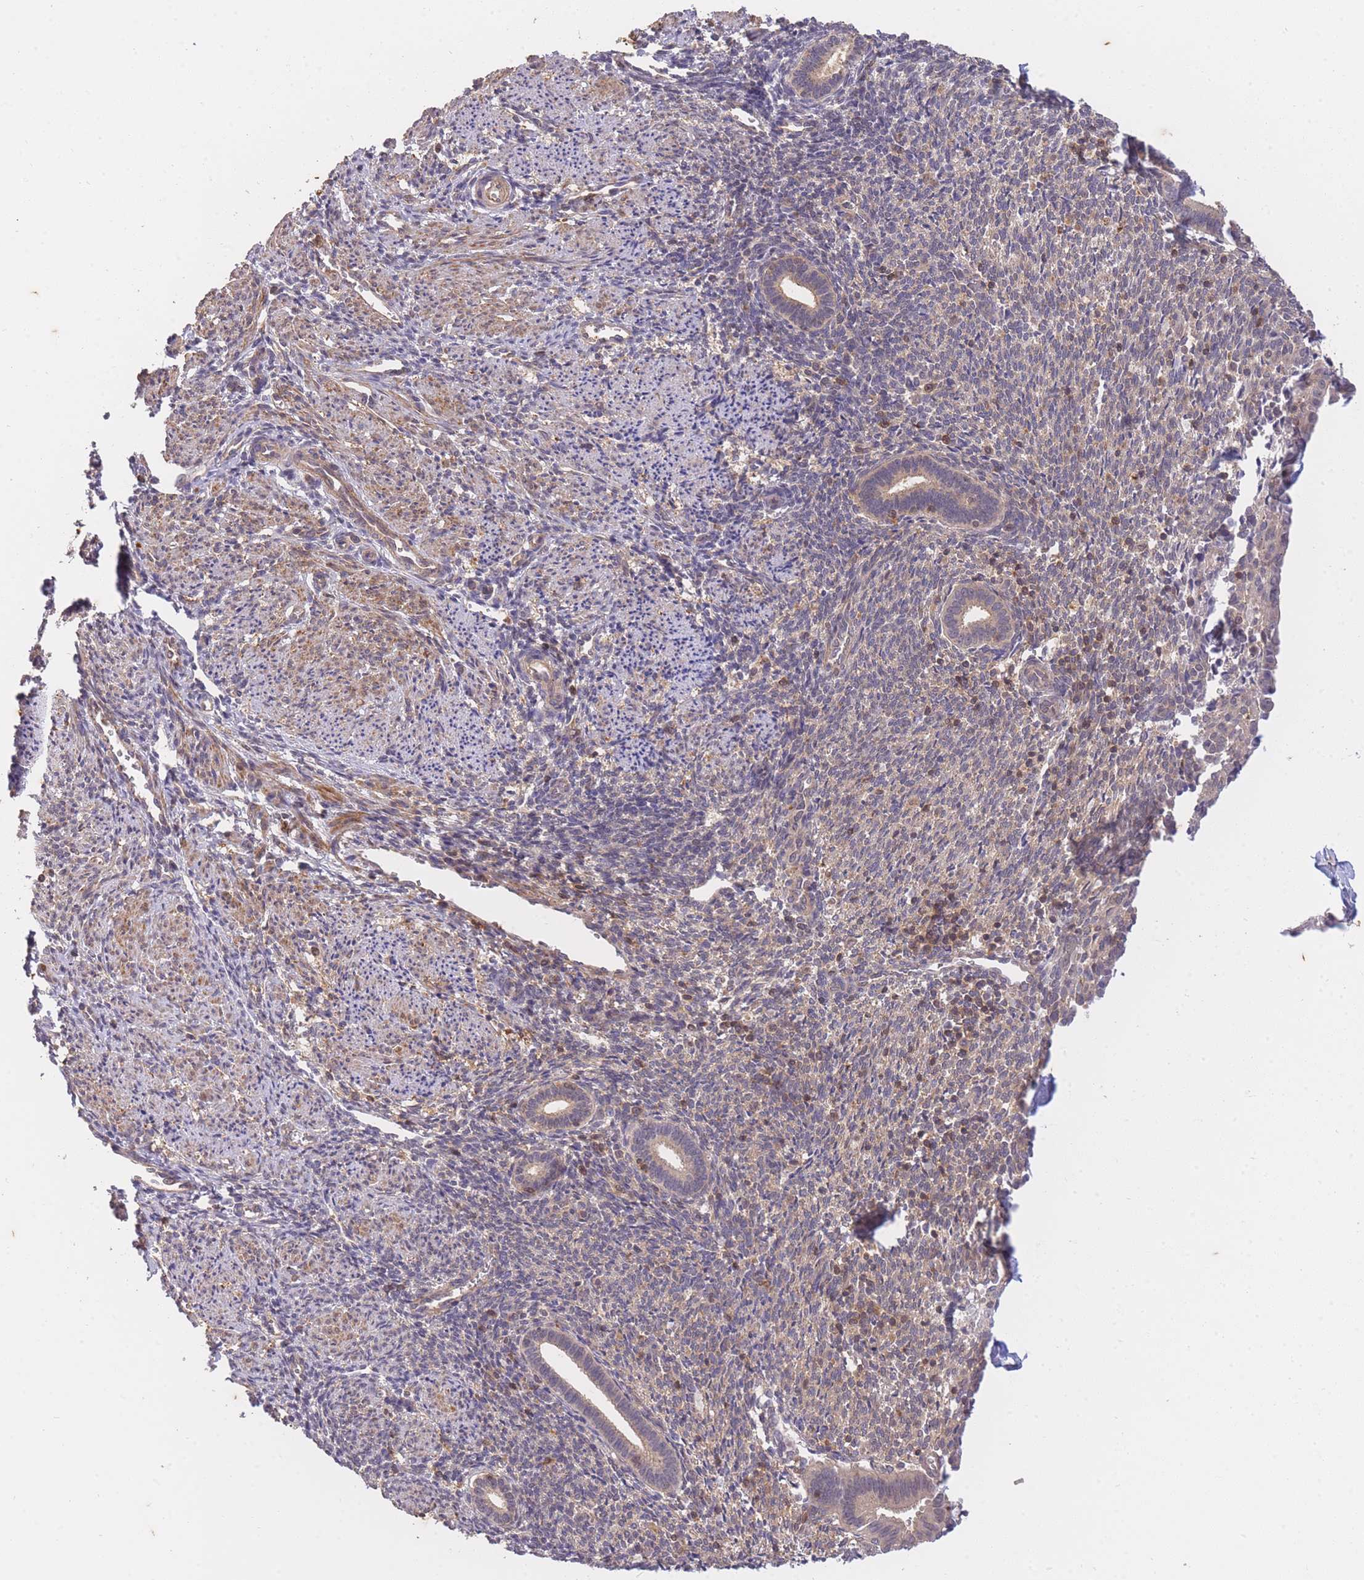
{"staining": {"intensity": "weak", "quantity": "<25%", "location": "cytoplasmic/membranous"}, "tissue": "endometrium", "cell_type": "Cells in endometrial stroma", "image_type": "normal", "snomed": [{"axis": "morphology", "description": "Normal tissue, NOS"}, {"axis": "topography", "description": "Endometrium"}], "caption": "DAB (3,3'-diaminobenzidine) immunohistochemical staining of unremarkable human endometrium reveals no significant expression in cells in endometrial stroma.", "gene": "ST8SIA4", "patient": {"sex": "female", "age": 32}}